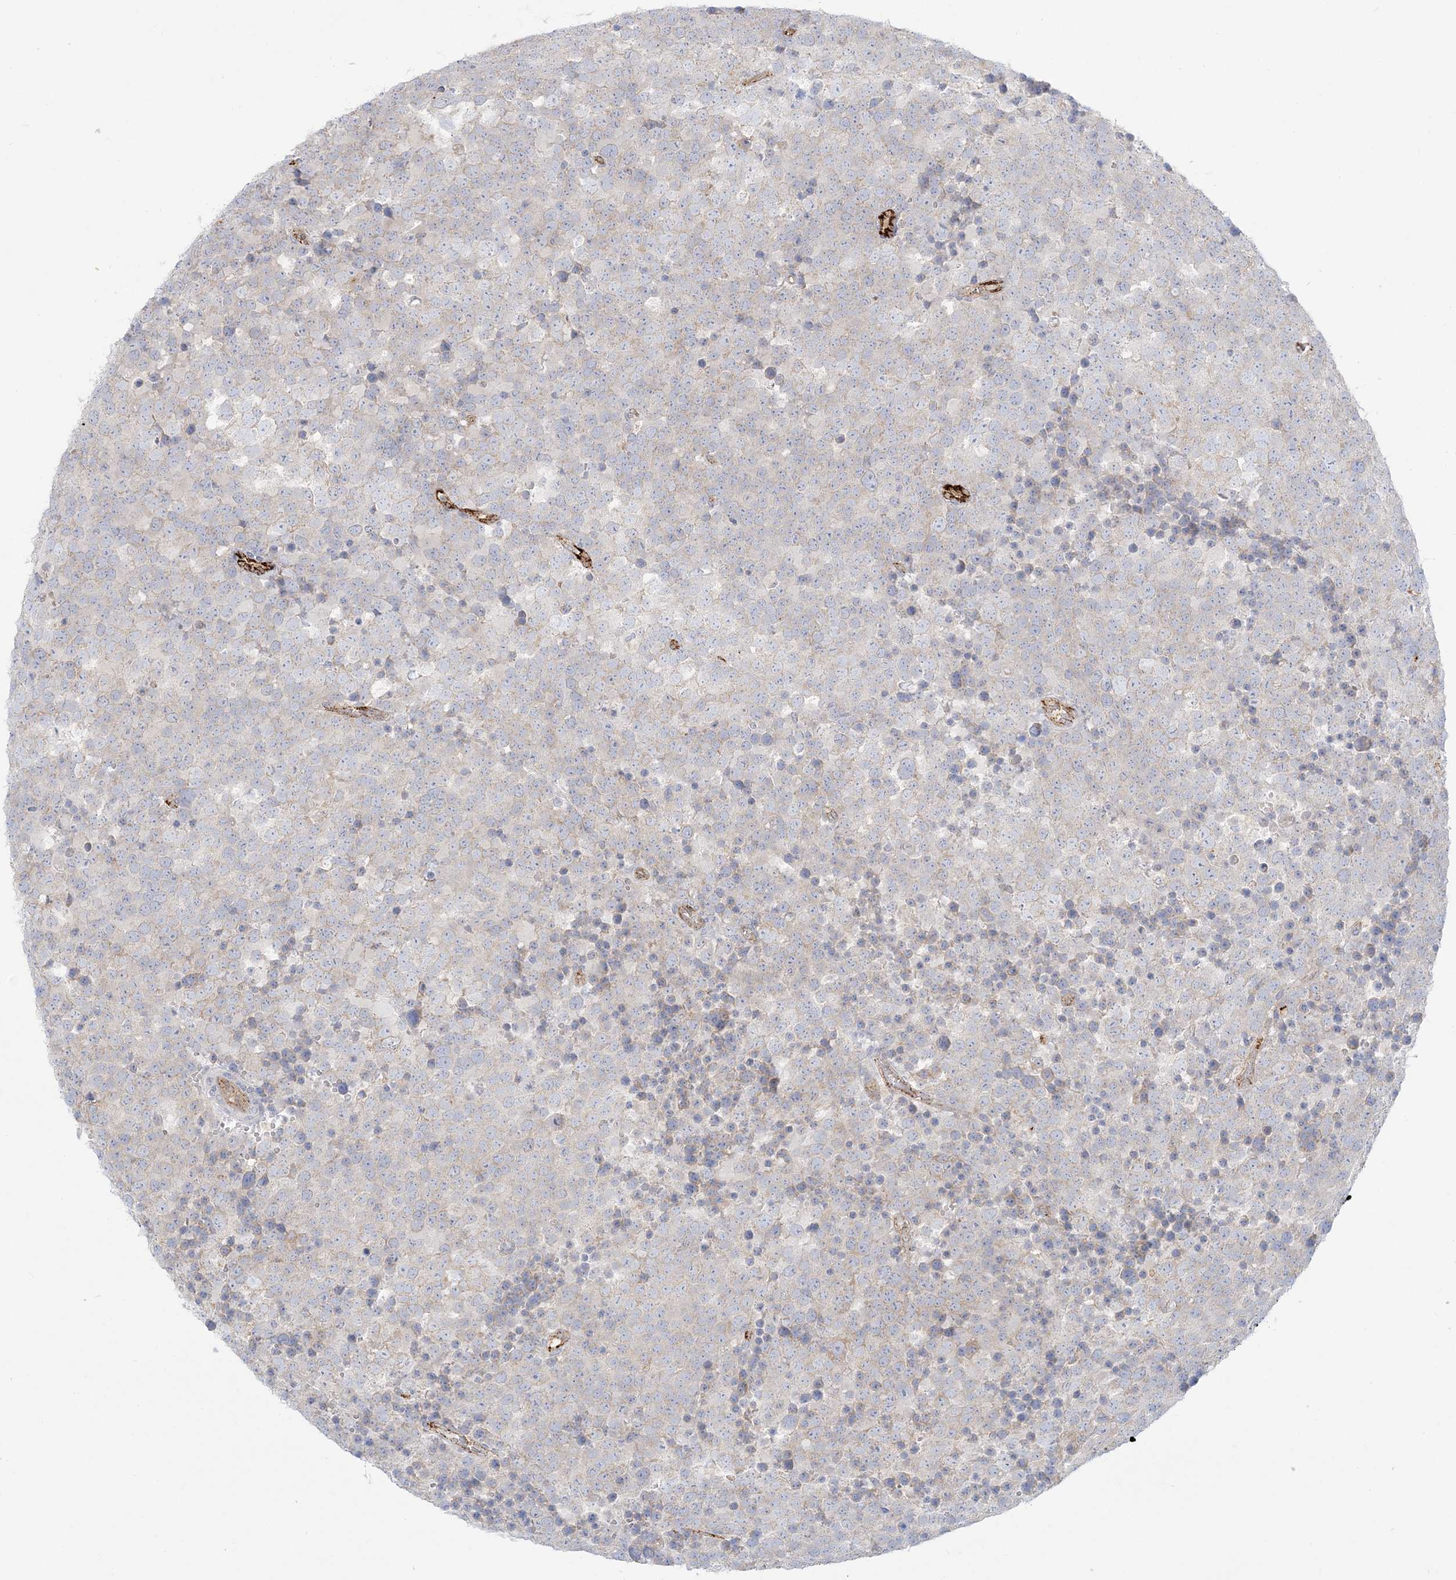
{"staining": {"intensity": "negative", "quantity": "none", "location": "none"}, "tissue": "testis cancer", "cell_type": "Tumor cells", "image_type": "cancer", "snomed": [{"axis": "morphology", "description": "Seminoma, NOS"}, {"axis": "topography", "description": "Testis"}], "caption": "An IHC photomicrograph of seminoma (testis) is shown. There is no staining in tumor cells of seminoma (testis).", "gene": "INPP1", "patient": {"sex": "male", "age": 71}}